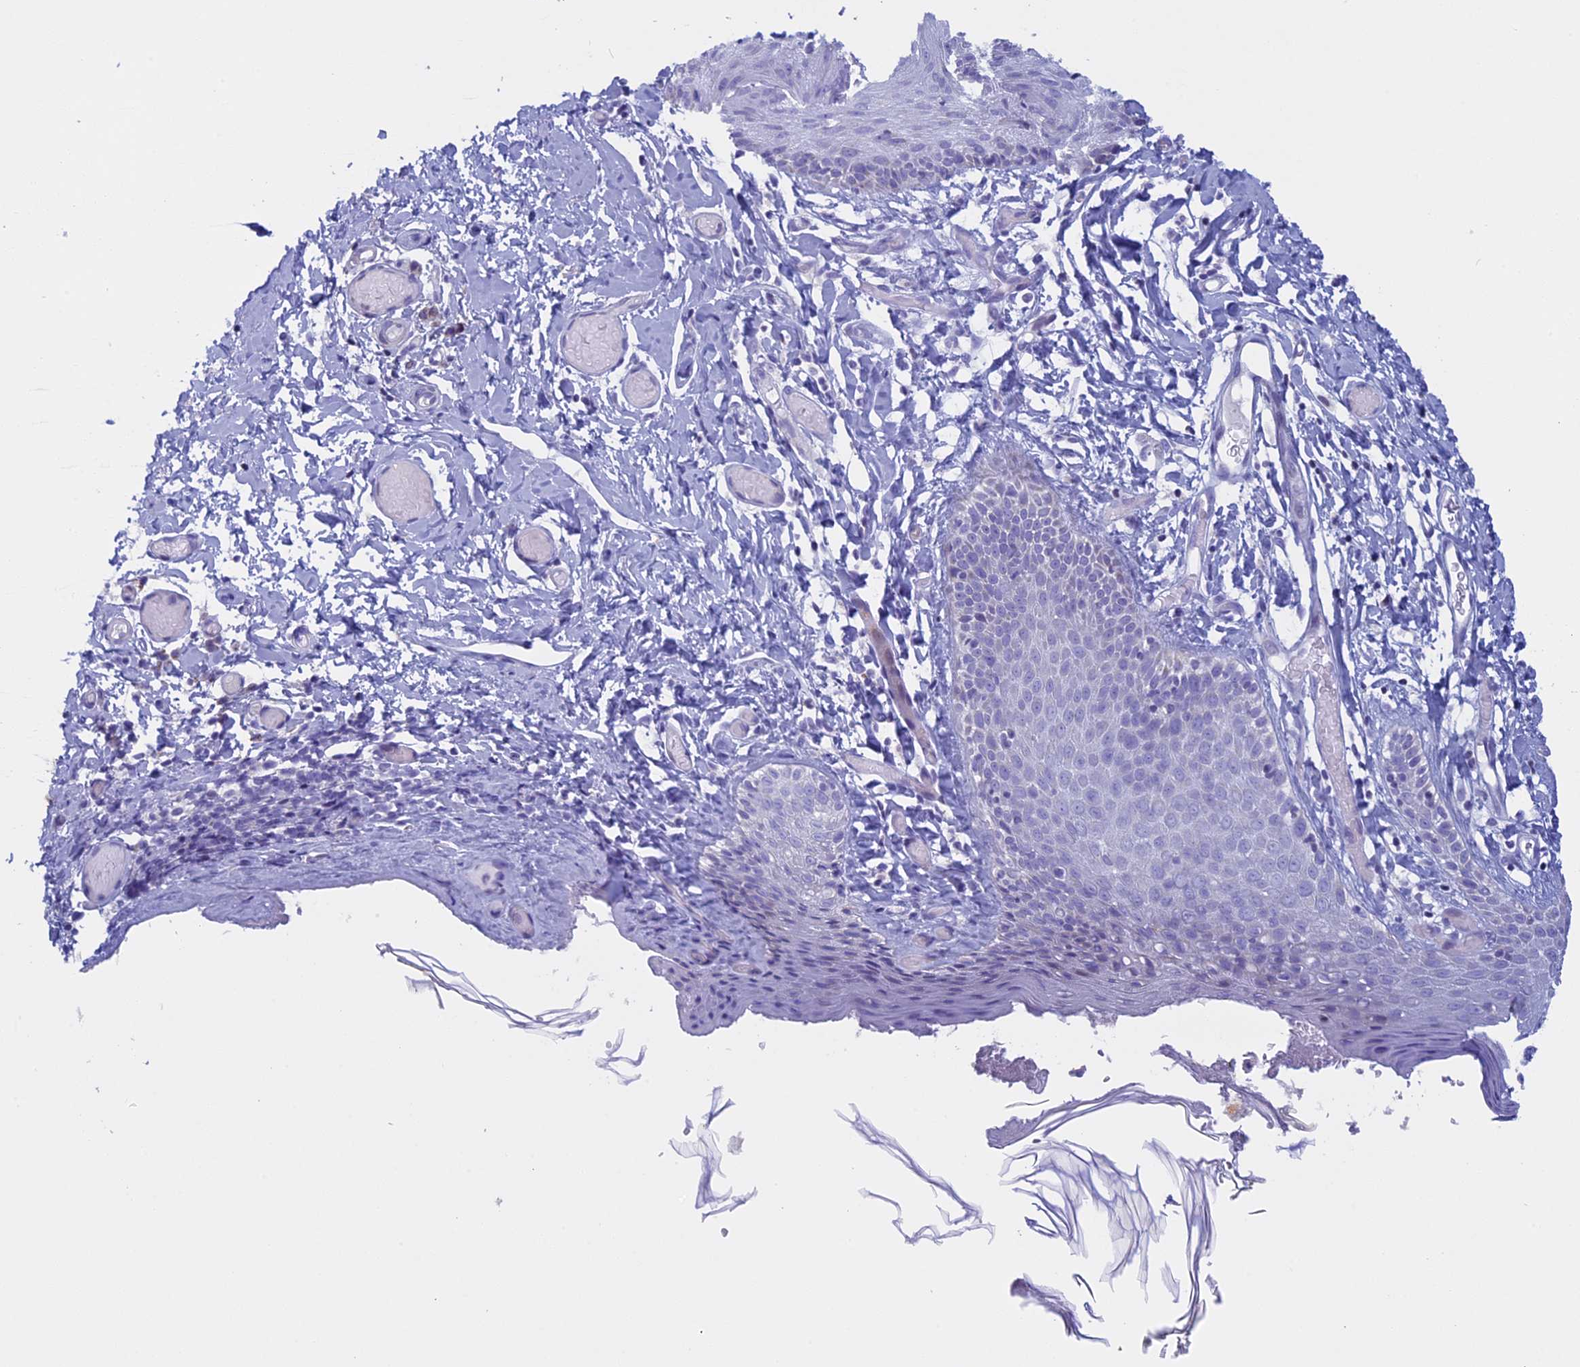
{"staining": {"intensity": "negative", "quantity": "none", "location": "none"}, "tissue": "skin", "cell_type": "Epidermal cells", "image_type": "normal", "snomed": [{"axis": "morphology", "description": "Normal tissue, NOS"}, {"axis": "topography", "description": "Adipose tissue"}, {"axis": "topography", "description": "Vascular tissue"}, {"axis": "topography", "description": "Vulva"}, {"axis": "topography", "description": "Peripheral nerve tissue"}], "caption": "An IHC image of benign skin is shown. There is no staining in epidermal cells of skin.", "gene": "ZNF563", "patient": {"sex": "female", "age": 86}}